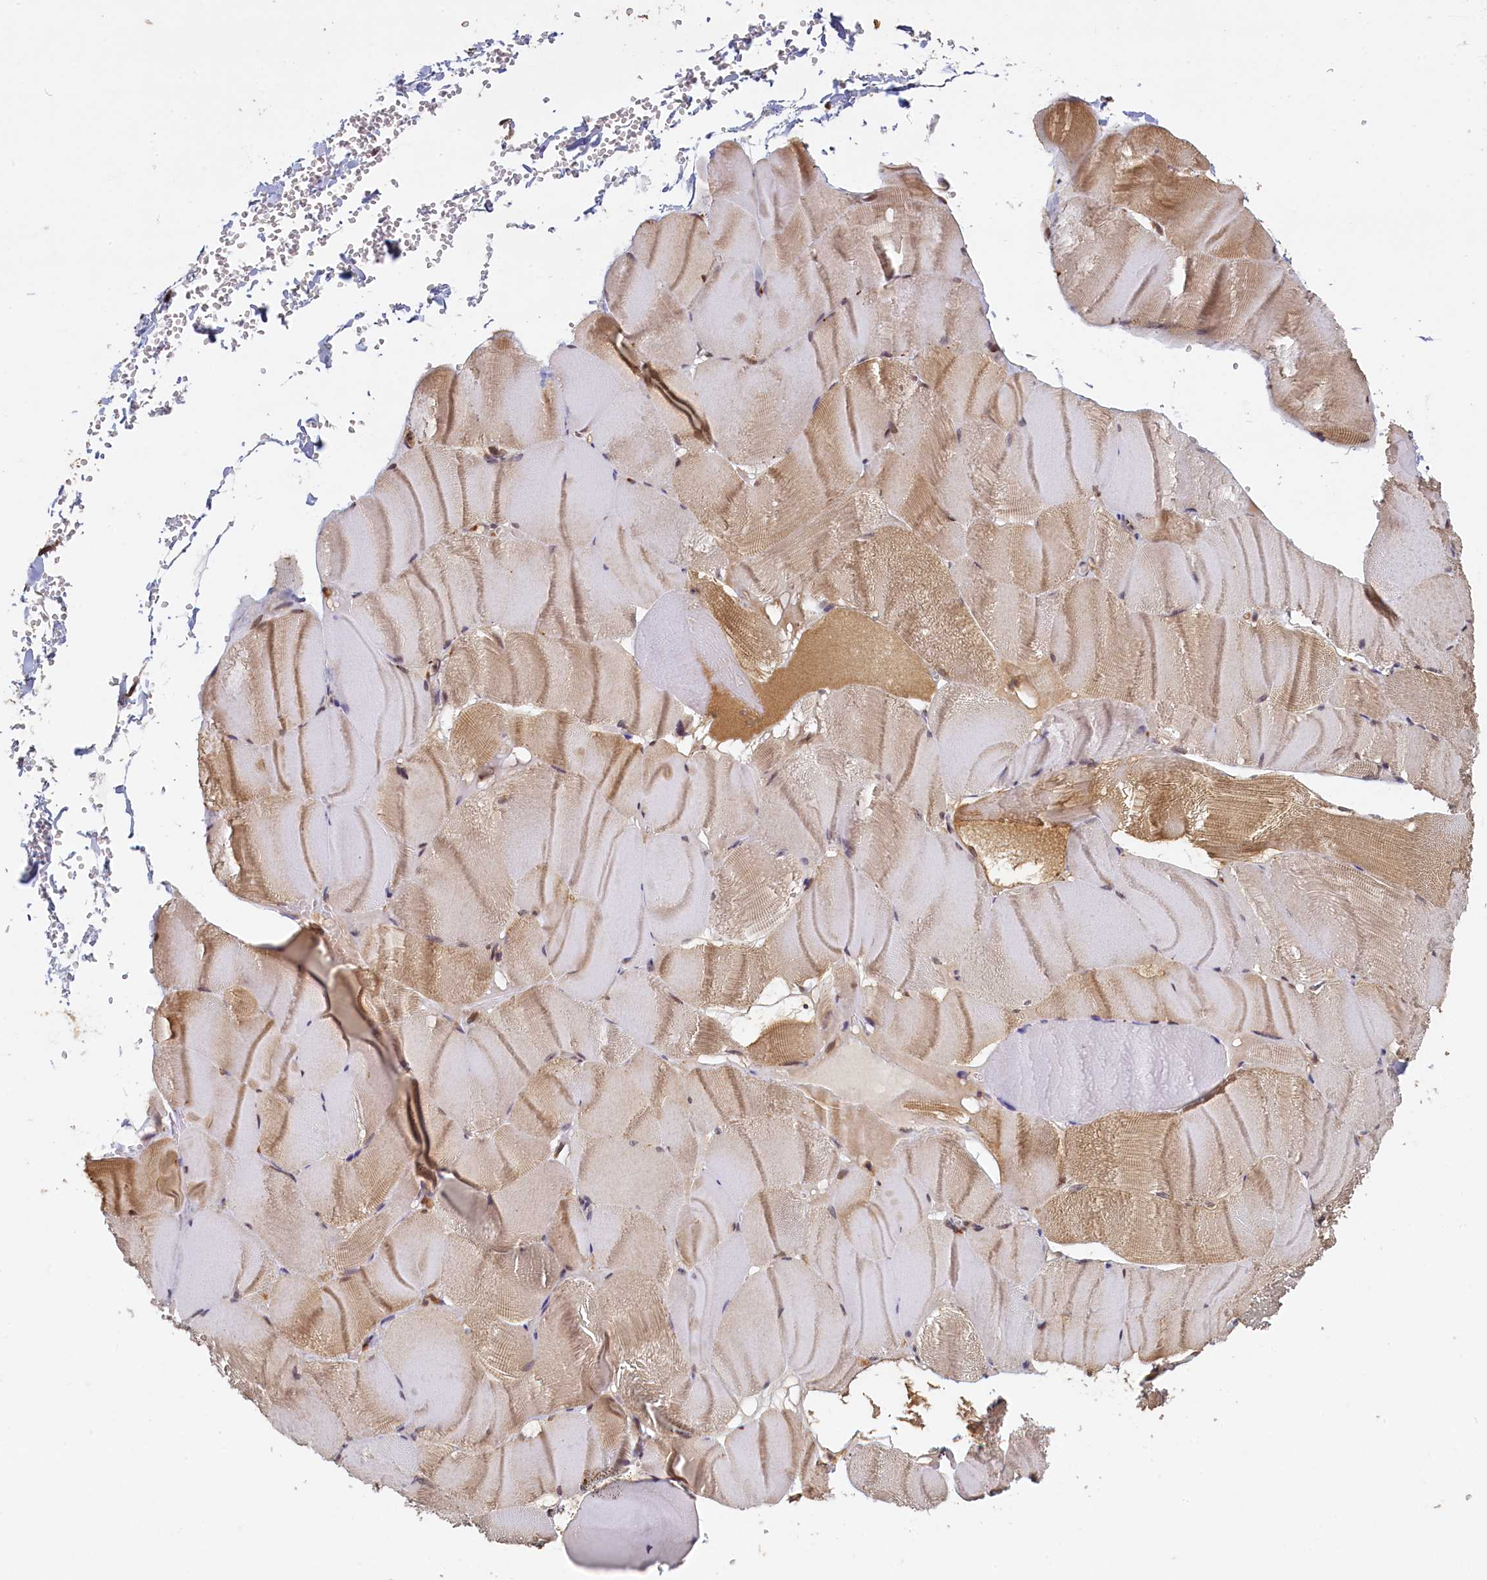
{"staining": {"intensity": "moderate", "quantity": "25%-75%", "location": "cytoplasmic/membranous"}, "tissue": "skeletal muscle", "cell_type": "Myocytes", "image_type": "normal", "snomed": [{"axis": "morphology", "description": "Normal tissue, NOS"}, {"axis": "morphology", "description": "Basal cell carcinoma"}, {"axis": "topography", "description": "Skeletal muscle"}], "caption": "Human skeletal muscle stained for a protein (brown) demonstrates moderate cytoplasmic/membranous positive expression in approximately 25%-75% of myocytes.", "gene": "UCHL3", "patient": {"sex": "female", "age": 64}}